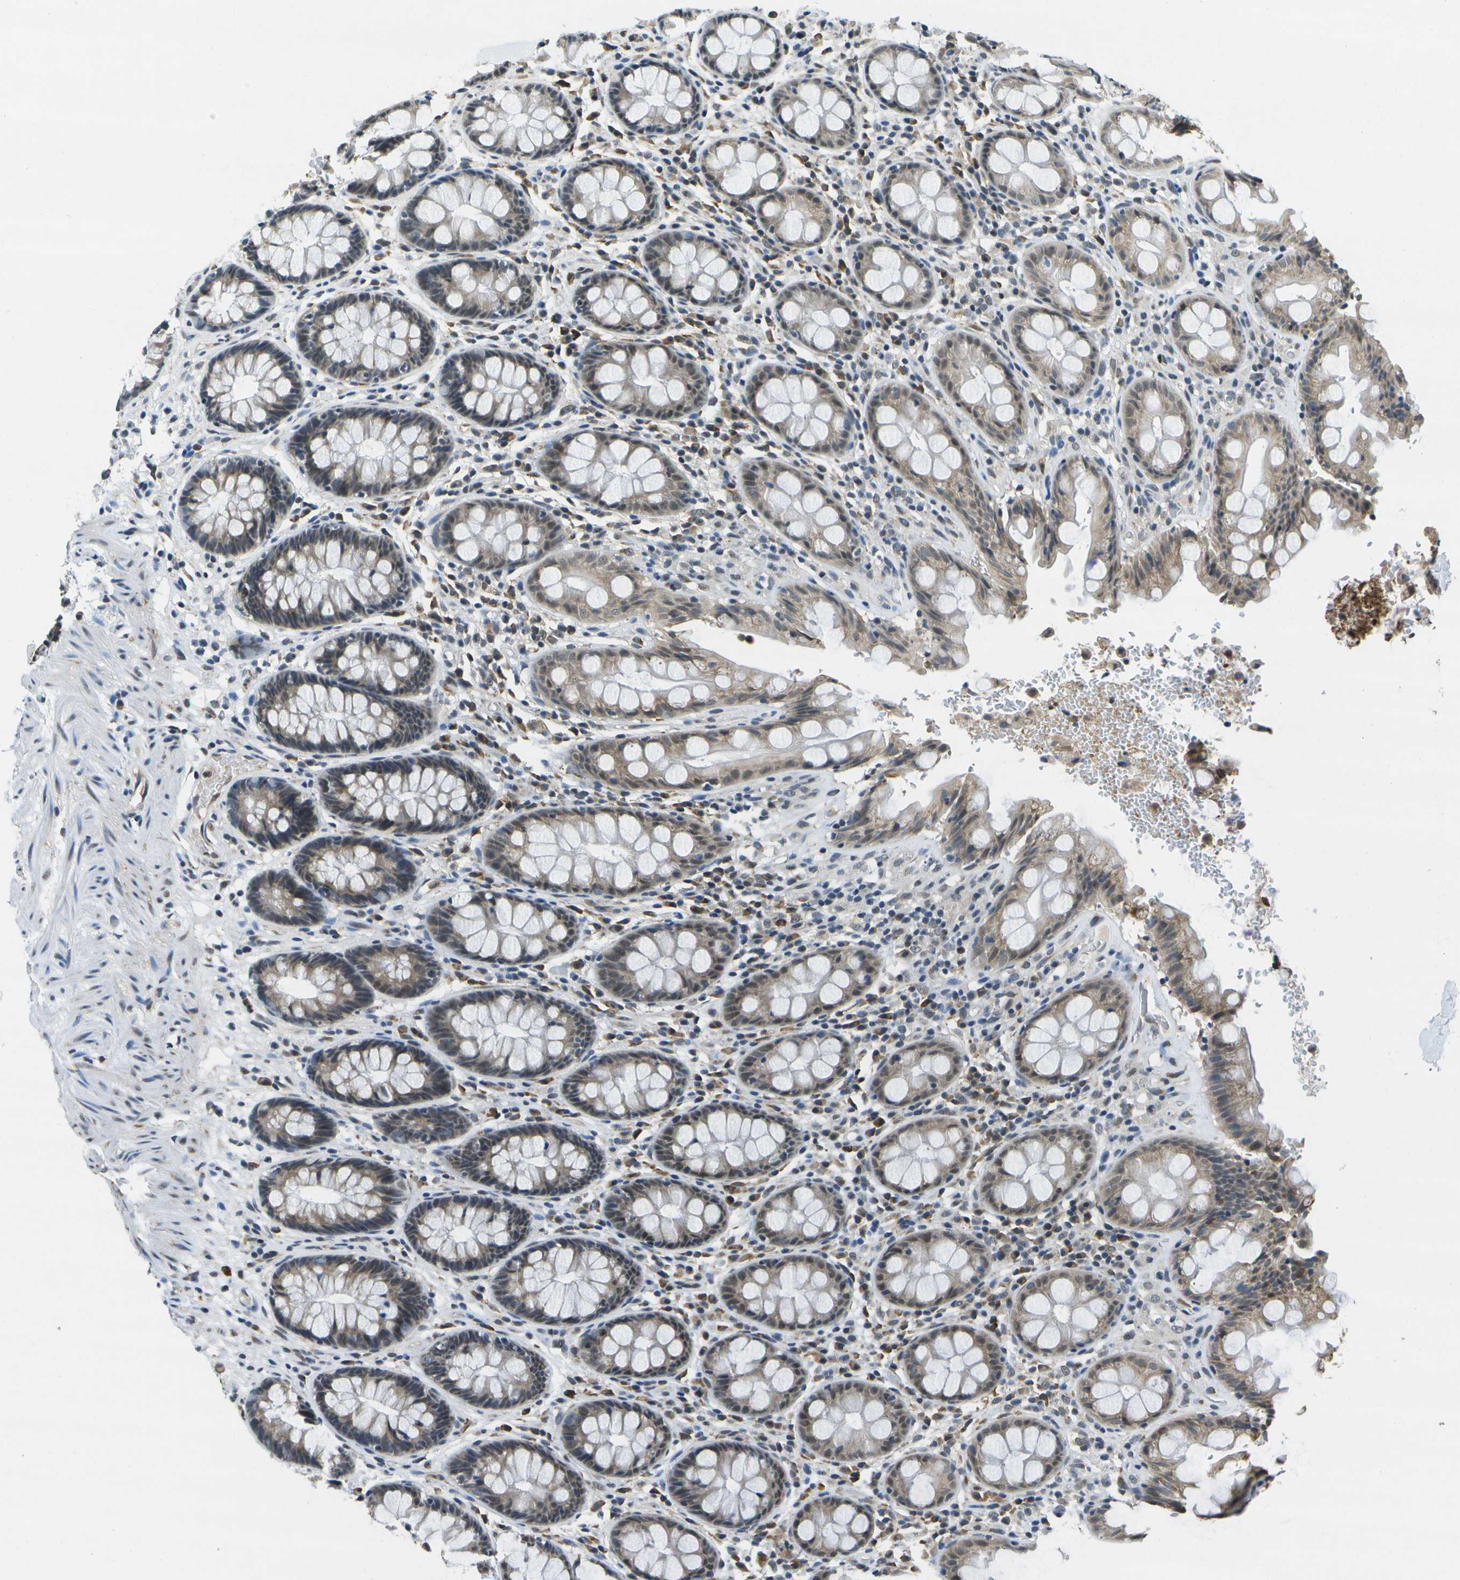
{"staining": {"intensity": "moderate", "quantity": "25%-75%", "location": "cytoplasmic/membranous,nuclear"}, "tissue": "rectum", "cell_type": "Glandular cells", "image_type": "normal", "snomed": [{"axis": "morphology", "description": "Normal tissue, NOS"}, {"axis": "topography", "description": "Rectum"}], "caption": "Protein expression analysis of normal rectum reveals moderate cytoplasmic/membranous,nuclear expression in approximately 25%-75% of glandular cells.", "gene": "DSE", "patient": {"sex": "male", "age": 64}}